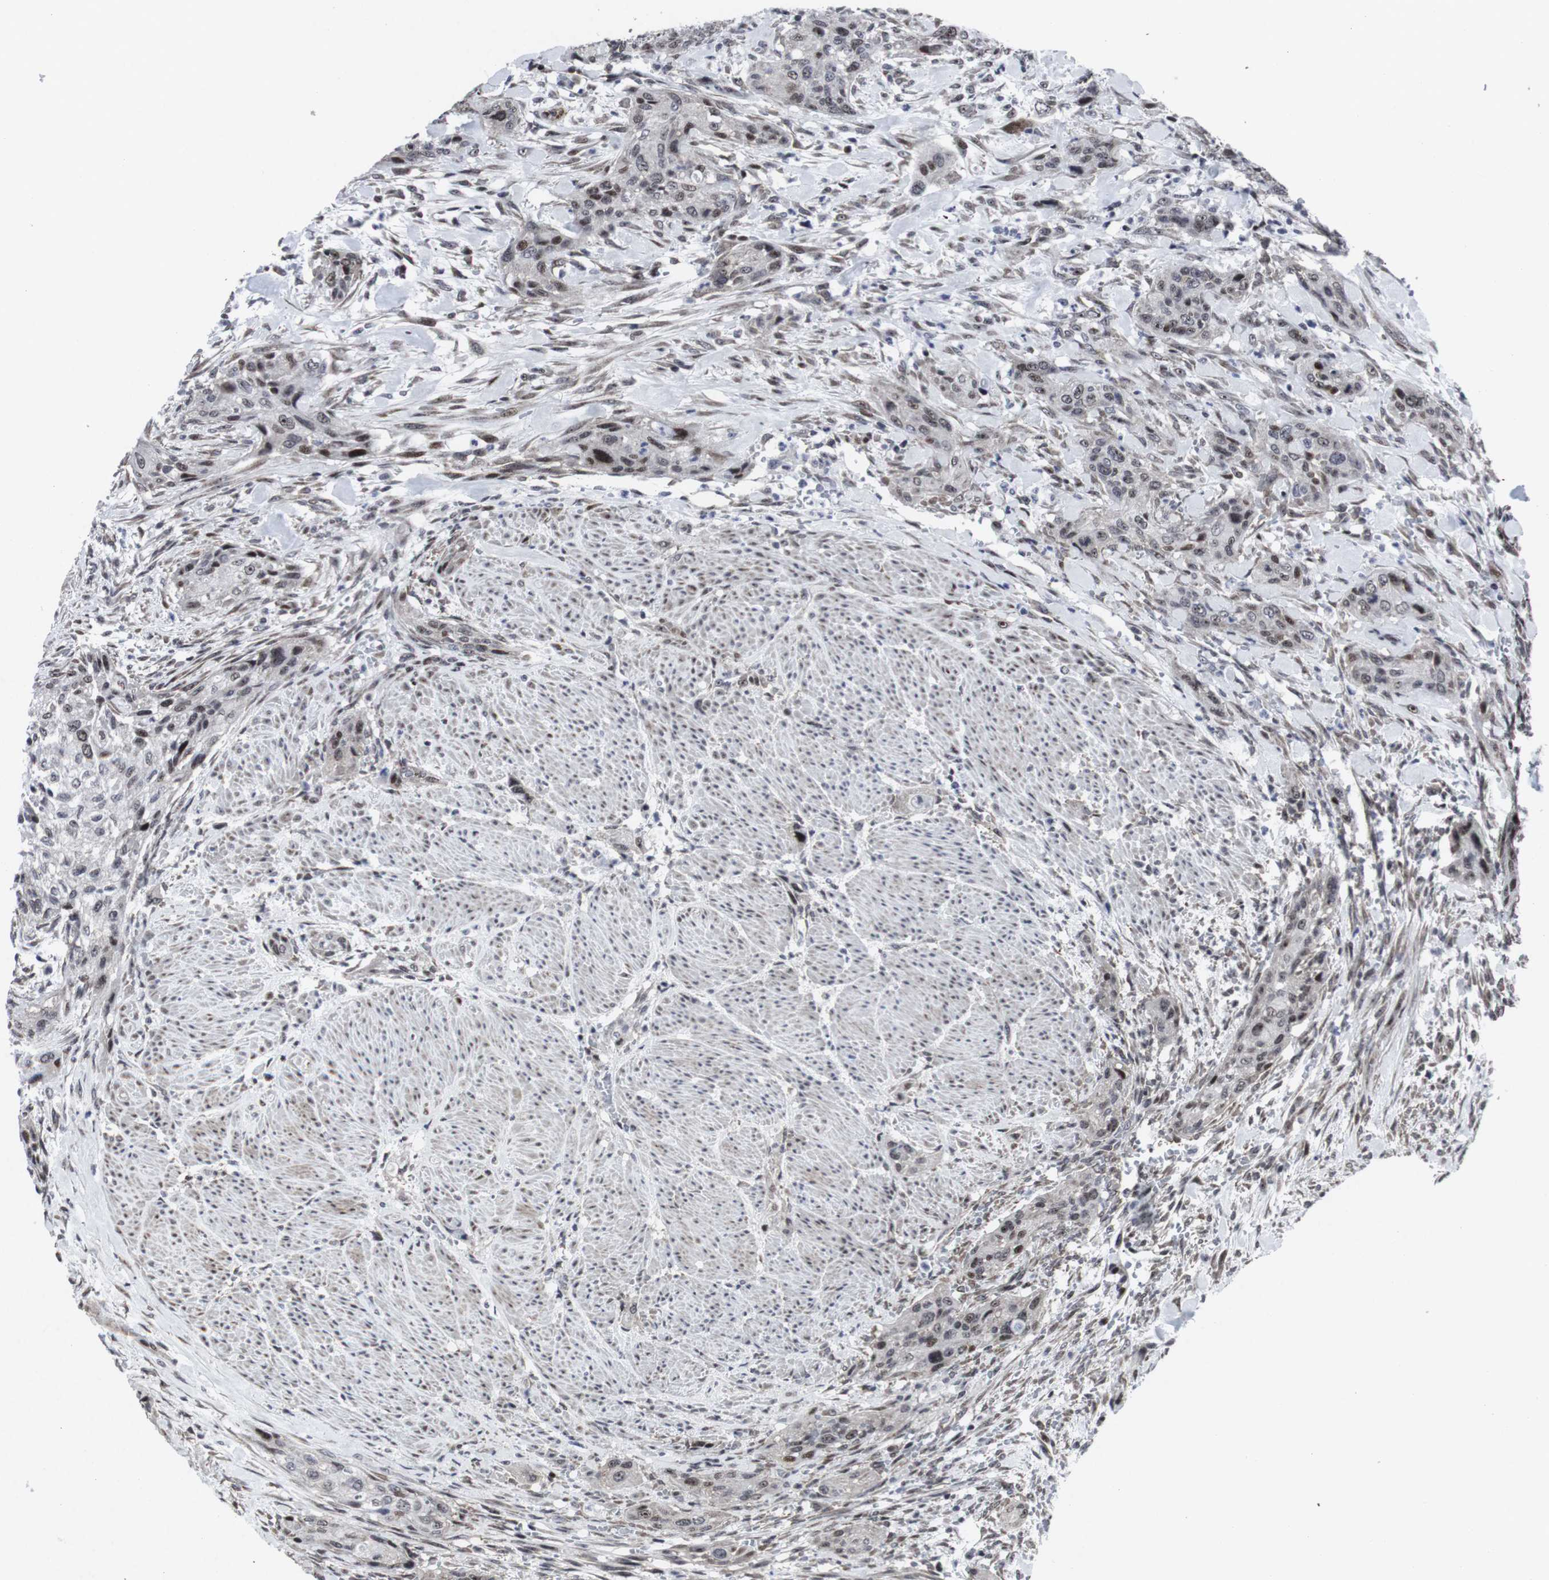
{"staining": {"intensity": "moderate", "quantity": ">75%", "location": "nuclear"}, "tissue": "urothelial cancer", "cell_type": "Tumor cells", "image_type": "cancer", "snomed": [{"axis": "morphology", "description": "Urothelial carcinoma, High grade"}, {"axis": "topography", "description": "Urinary bladder"}], "caption": "High-power microscopy captured an IHC image of urothelial carcinoma (high-grade), revealing moderate nuclear expression in about >75% of tumor cells.", "gene": "MLH1", "patient": {"sex": "male", "age": 35}}